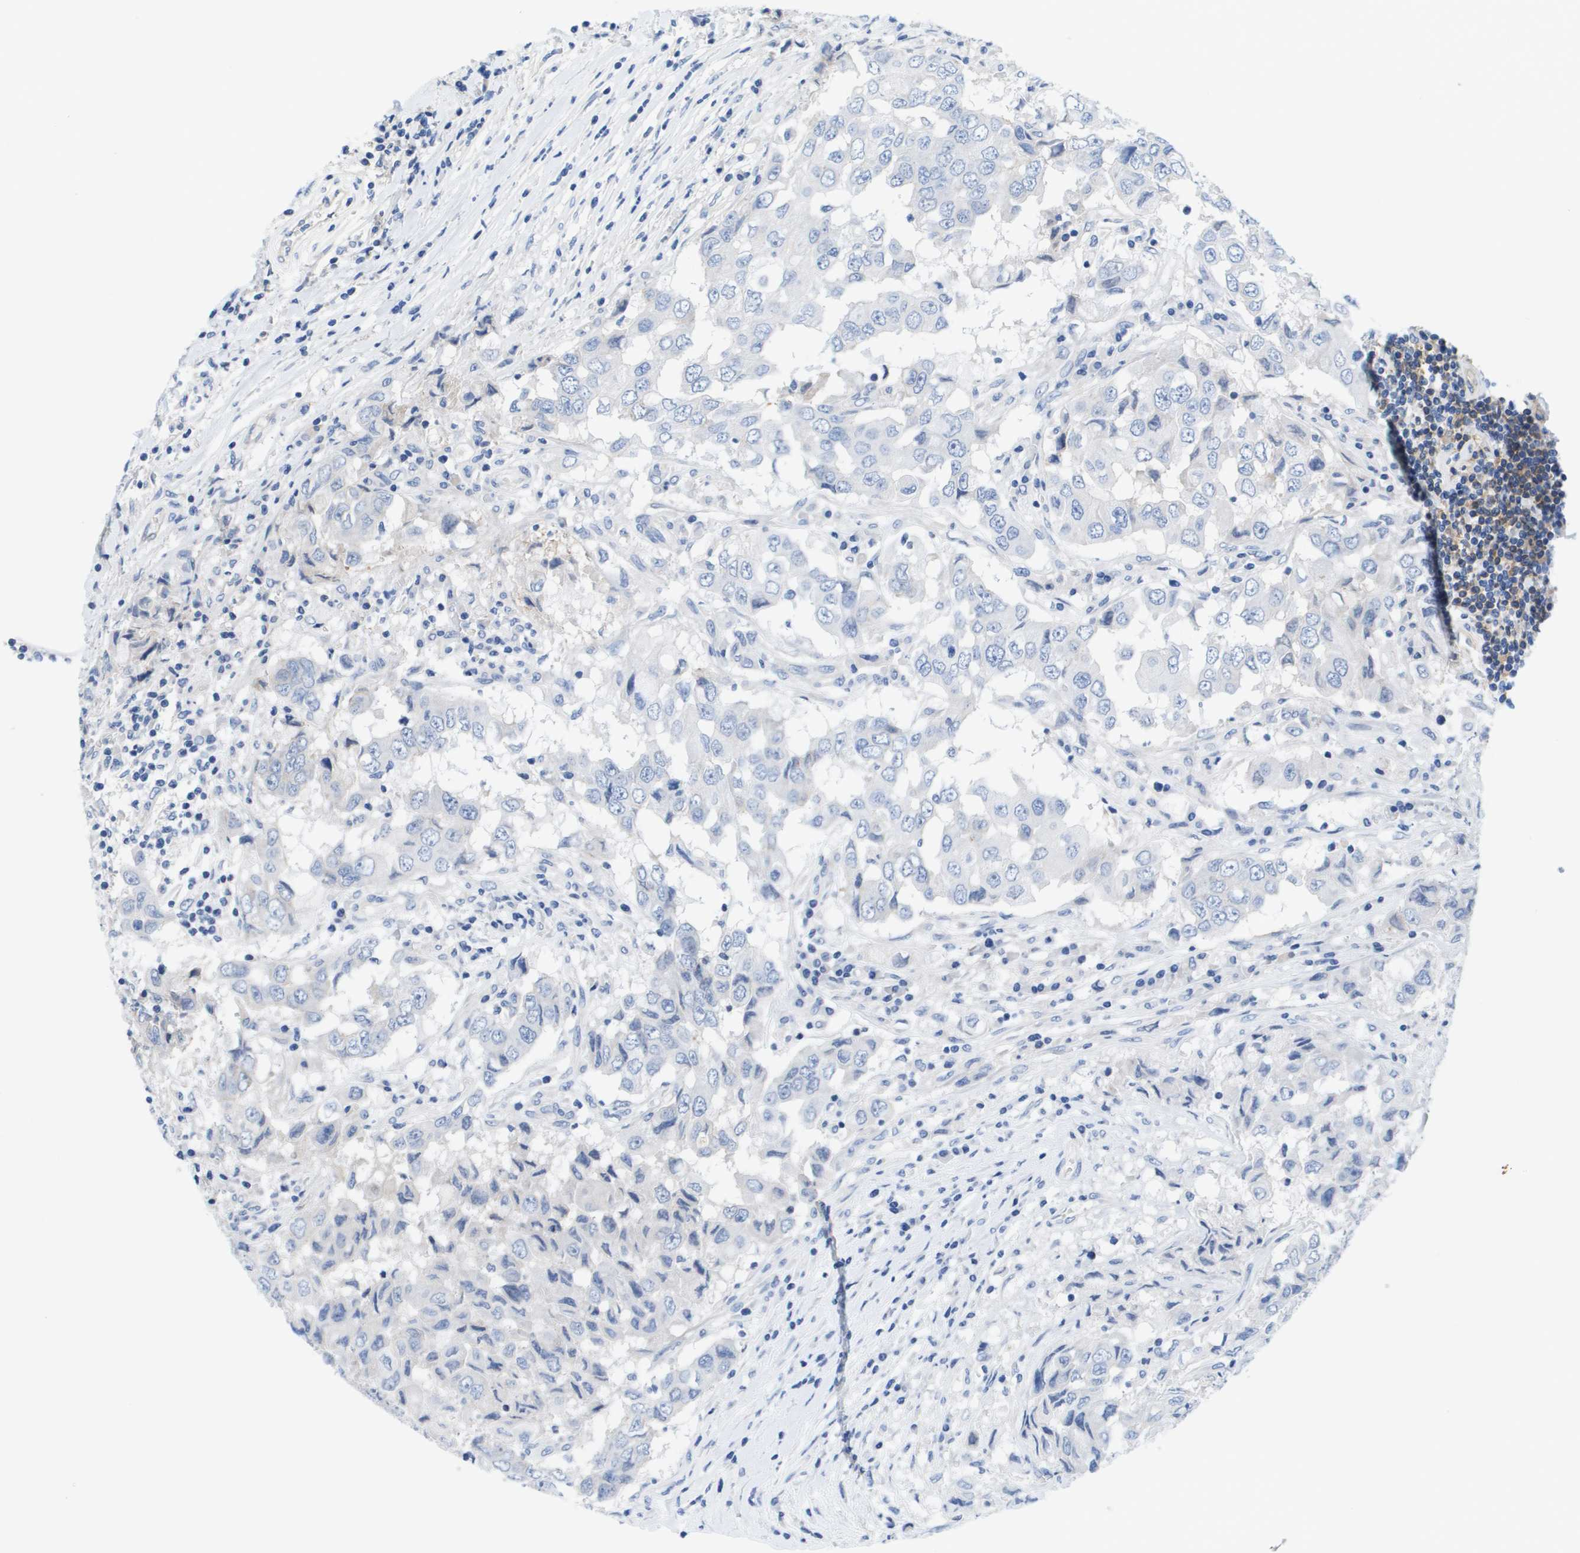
{"staining": {"intensity": "negative", "quantity": "none", "location": "none"}, "tissue": "breast cancer", "cell_type": "Tumor cells", "image_type": "cancer", "snomed": [{"axis": "morphology", "description": "Duct carcinoma"}, {"axis": "topography", "description": "Breast"}], "caption": "Immunohistochemistry (IHC) of human invasive ductal carcinoma (breast) shows no expression in tumor cells.", "gene": "APOA1", "patient": {"sex": "female", "age": 27}}